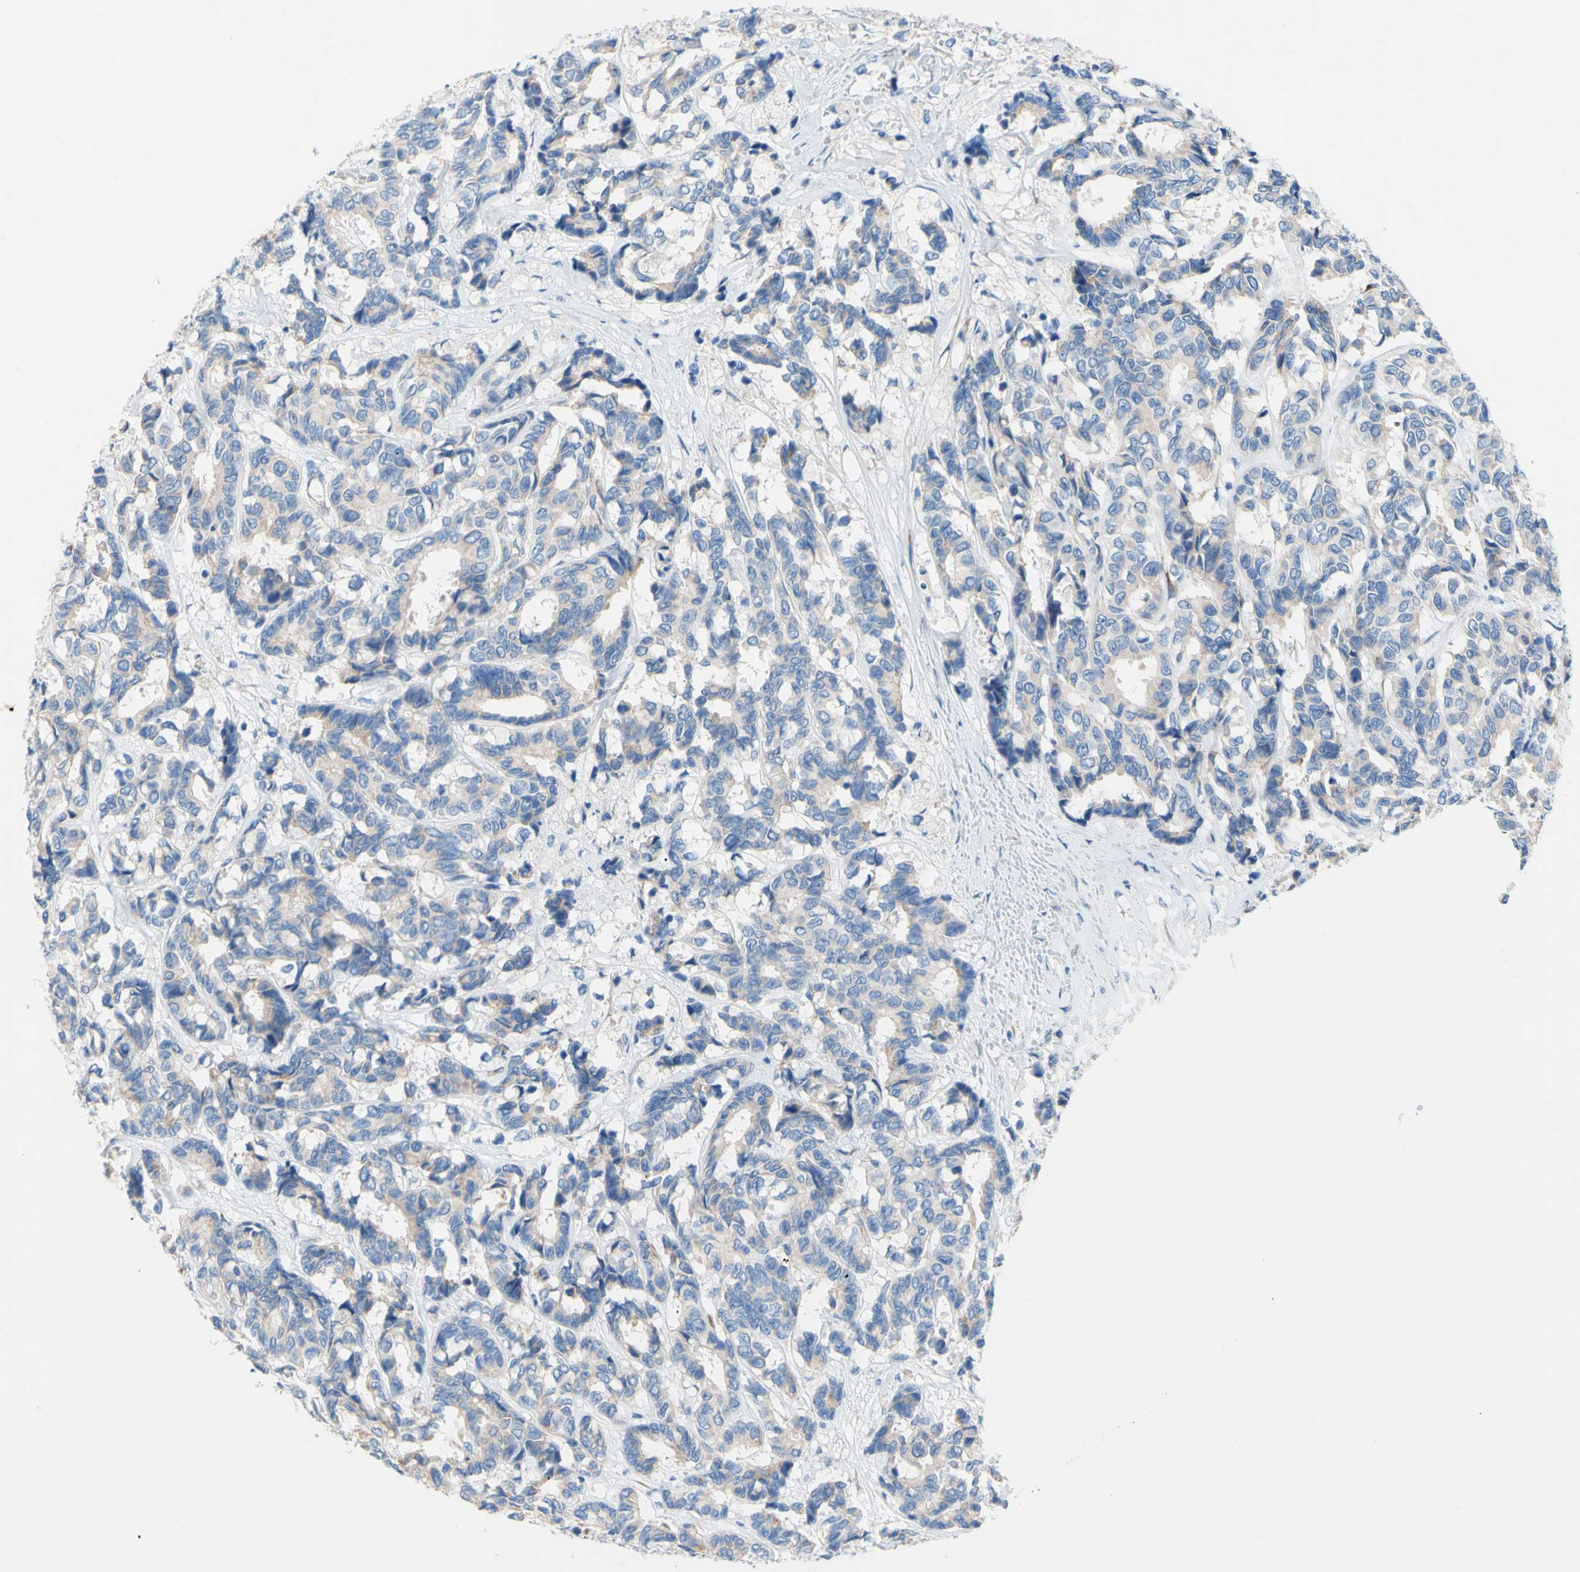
{"staining": {"intensity": "negative", "quantity": "none", "location": "none"}, "tissue": "breast cancer", "cell_type": "Tumor cells", "image_type": "cancer", "snomed": [{"axis": "morphology", "description": "Duct carcinoma"}, {"axis": "topography", "description": "Breast"}], "caption": "IHC photomicrograph of neoplastic tissue: breast intraductal carcinoma stained with DAB (3,3'-diaminobenzidine) exhibits no significant protein staining in tumor cells. (Stains: DAB (3,3'-diaminobenzidine) immunohistochemistry with hematoxylin counter stain, Microscopy: brightfield microscopy at high magnification).", "gene": "TMIGD2", "patient": {"sex": "female", "age": 87}}